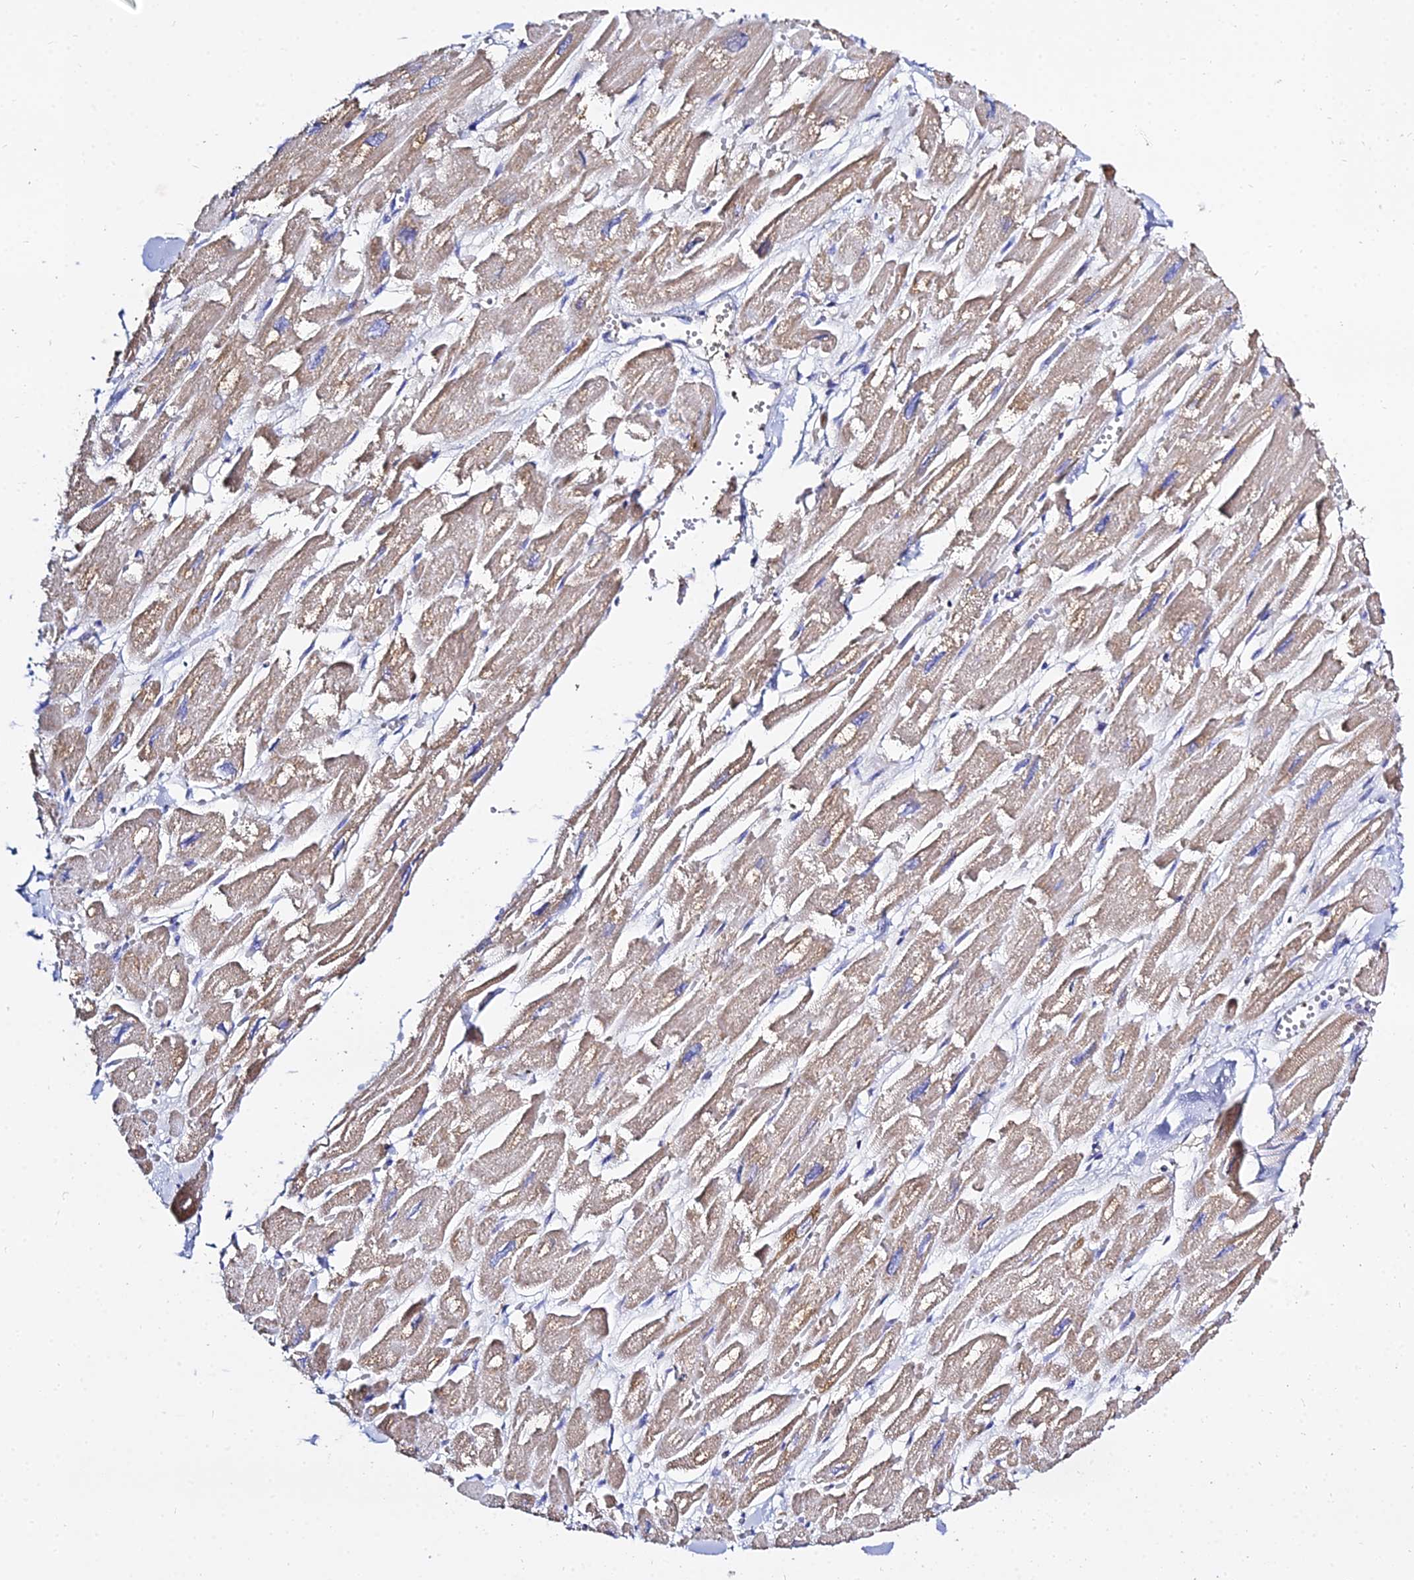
{"staining": {"intensity": "moderate", "quantity": ">75%", "location": "cytoplasmic/membranous"}, "tissue": "heart muscle", "cell_type": "Cardiomyocytes", "image_type": "normal", "snomed": [{"axis": "morphology", "description": "Normal tissue, NOS"}, {"axis": "topography", "description": "Heart"}], "caption": "High-power microscopy captured an immunohistochemistry (IHC) histopathology image of normal heart muscle, revealing moderate cytoplasmic/membranous staining in about >75% of cardiomyocytes. The protein is shown in brown color, while the nuclei are stained blue.", "gene": "TYW5", "patient": {"sex": "male", "age": 54}}